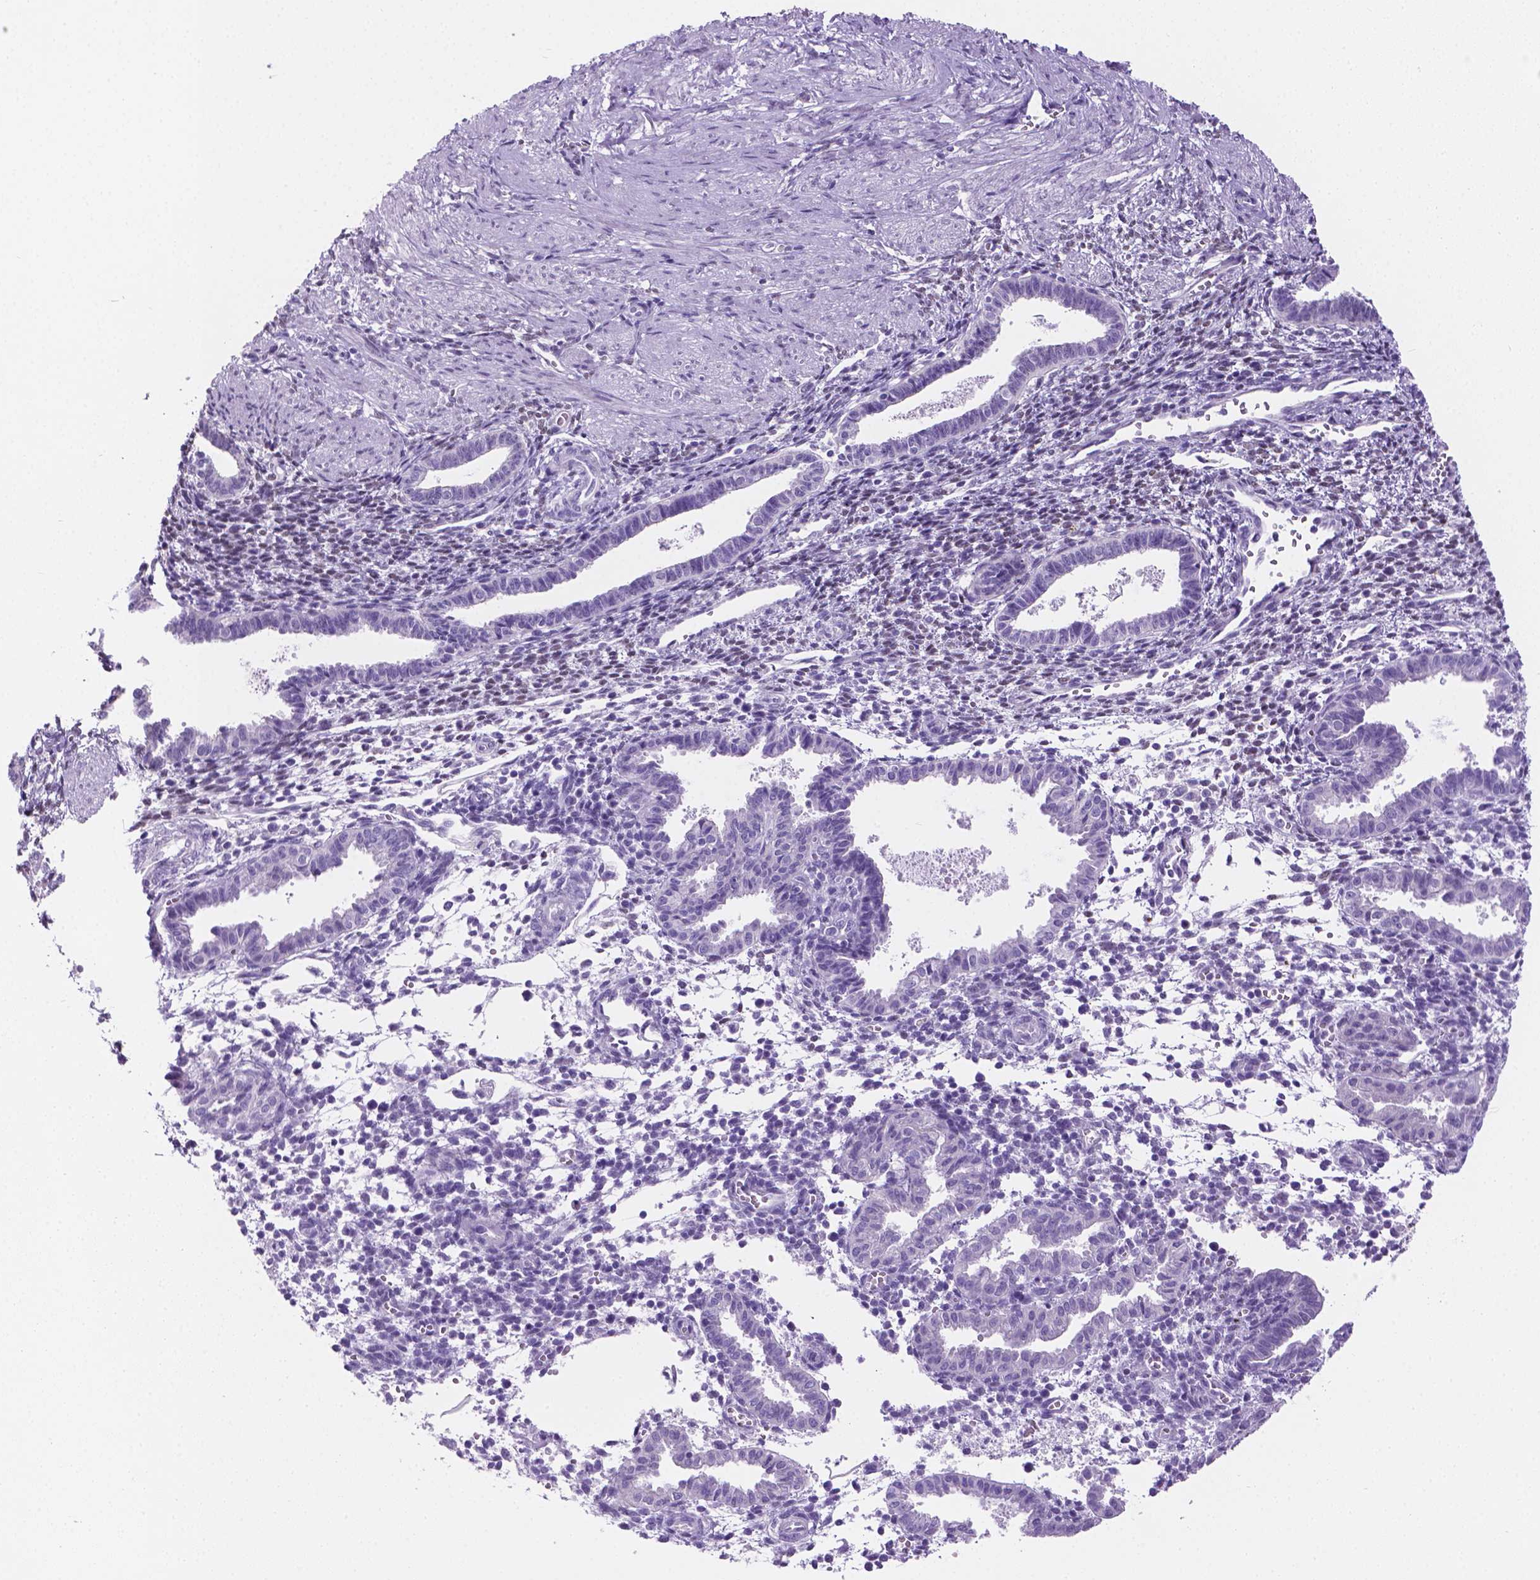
{"staining": {"intensity": "moderate", "quantity": "<25%", "location": "nuclear"}, "tissue": "endometrium", "cell_type": "Cells in endometrial stroma", "image_type": "normal", "snomed": [{"axis": "morphology", "description": "Normal tissue, NOS"}, {"axis": "topography", "description": "Endometrium"}], "caption": "IHC (DAB) staining of normal human endometrium demonstrates moderate nuclear protein positivity in approximately <25% of cells in endometrial stroma. The staining was performed using DAB (3,3'-diaminobenzidine), with brown indicating positive protein expression. Nuclei are stained blue with hematoxylin.", "gene": "TMEM210", "patient": {"sex": "female", "age": 37}}